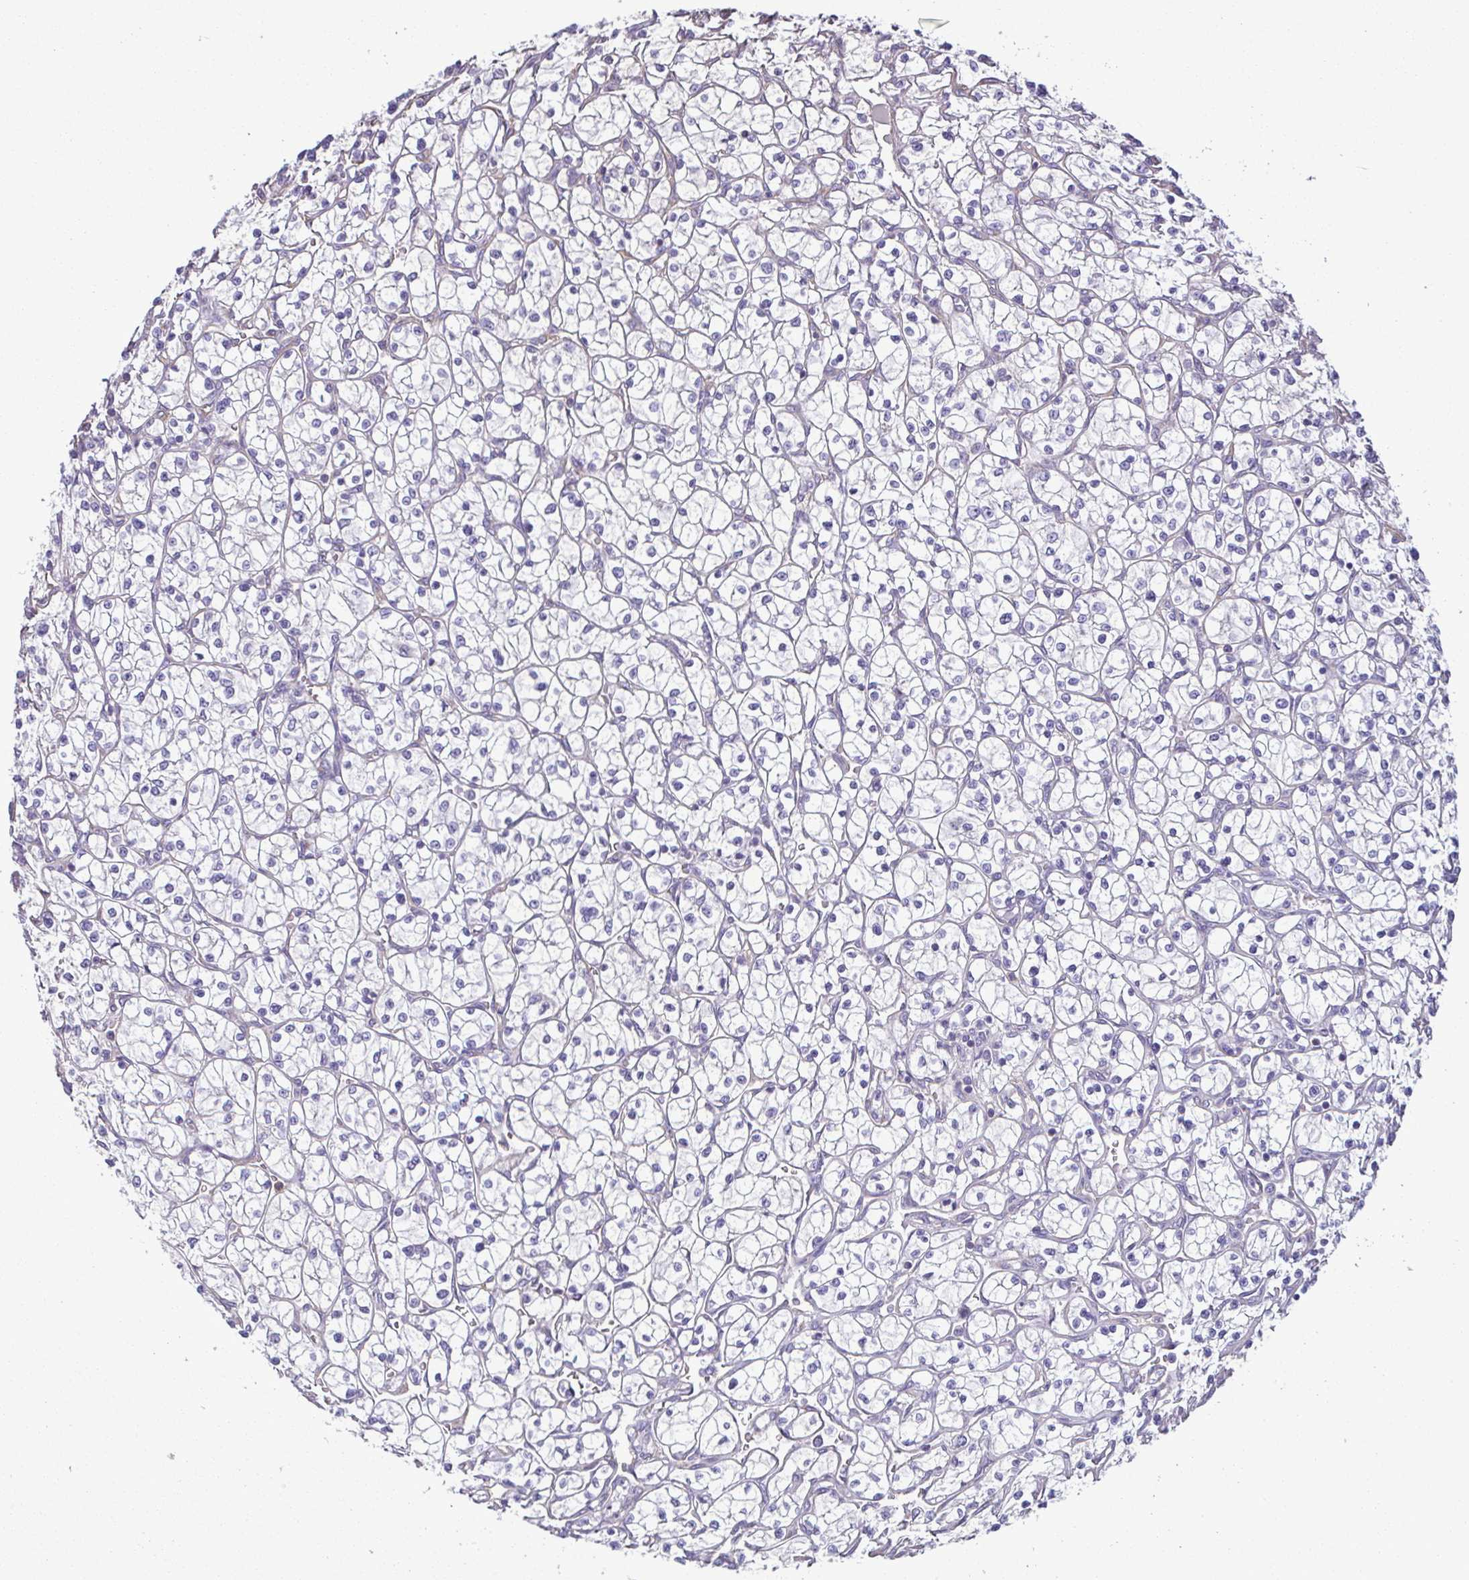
{"staining": {"intensity": "negative", "quantity": "none", "location": "none"}, "tissue": "renal cancer", "cell_type": "Tumor cells", "image_type": "cancer", "snomed": [{"axis": "morphology", "description": "Adenocarcinoma, NOS"}, {"axis": "topography", "description": "Kidney"}], "caption": "Renal cancer was stained to show a protein in brown. There is no significant staining in tumor cells. Nuclei are stained in blue.", "gene": "MYL10", "patient": {"sex": "female", "age": 64}}